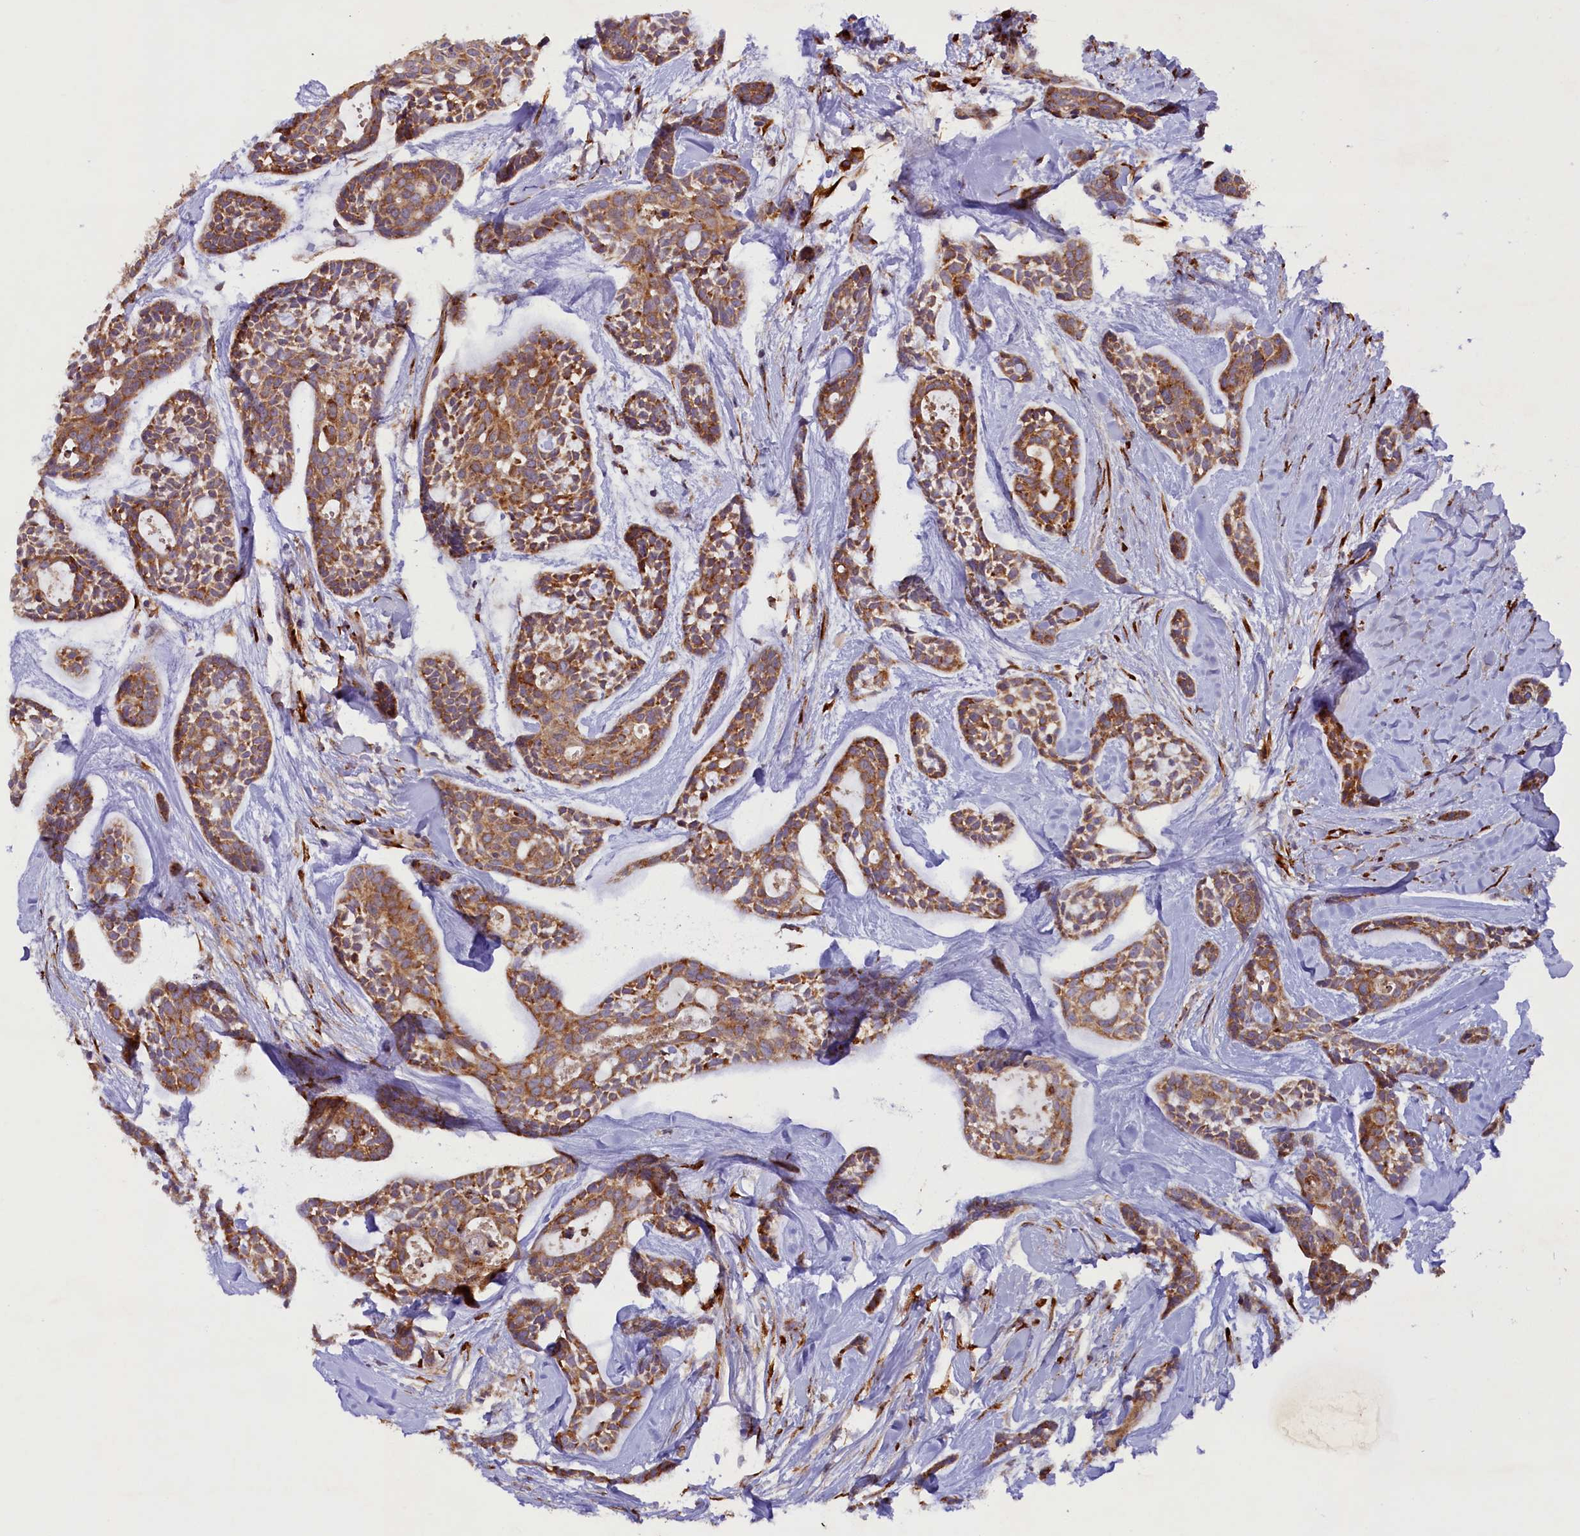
{"staining": {"intensity": "moderate", "quantity": ">75%", "location": "cytoplasmic/membranous"}, "tissue": "head and neck cancer", "cell_type": "Tumor cells", "image_type": "cancer", "snomed": [{"axis": "morphology", "description": "Adenocarcinoma, NOS"}, {"axis": "topography", "description": "Subcutis"}, {"axis": "topography", "description": "Head-Neck"}], "caption": "IHC staining of head and neck adenocarcinoma, which exhibits medium levels of moderate cytoplasmic/membranous positivity in approximately >75% of tumor cells indicating moderate cytoplasmic/membranous protein staining. The staining was performed using DAB (3,3'-diaminobenzidine) (brown) for protein detection and nuclei were counterstained in hematoxylin (blue).", "gene": "SSC5D", "patient": {"sex": "female", "age": 73}}